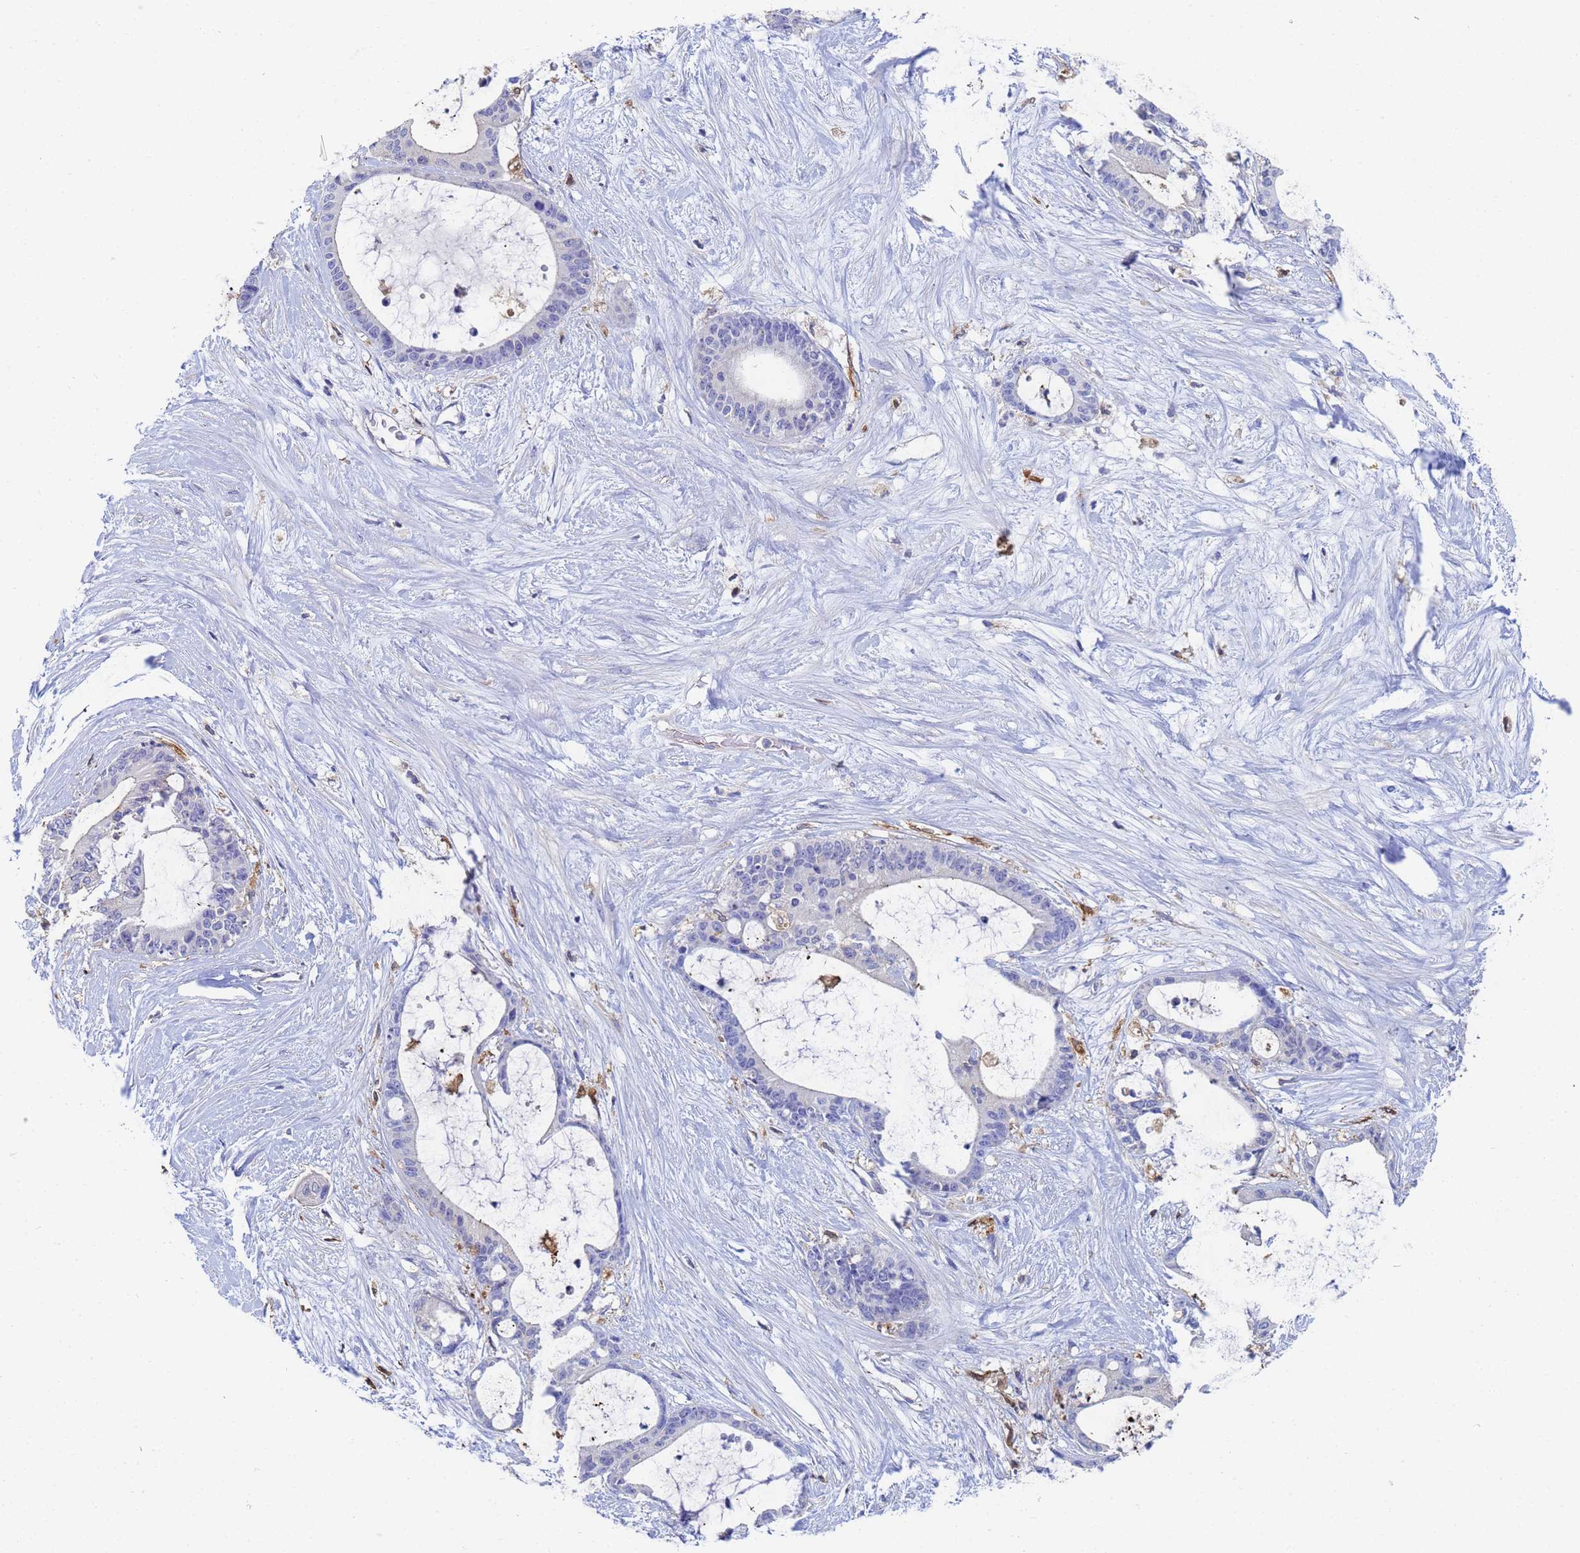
{"staining": {"intensity": "negative", "quantity": "none", "location": "none"}, "tissue": "liver cancer", "cell_type": "Tumor cells", "image_type": "cancer", "snomed": [{"axis": "morphology", "description": "Normal tissue, NOS"}, {"axis": "morphology", "description": "Cholangiocarcinoma"}, {"axis": "topography", "description": "Liver"}, {"axis": "topography", "description": "Peripheral nerve tissue"}], "caption": "The image shows no staining of tumor cells in cholangiocarcinoma (liver).", "gene": "GCHFR", "patient": {"sex": "female", "age": 73}}